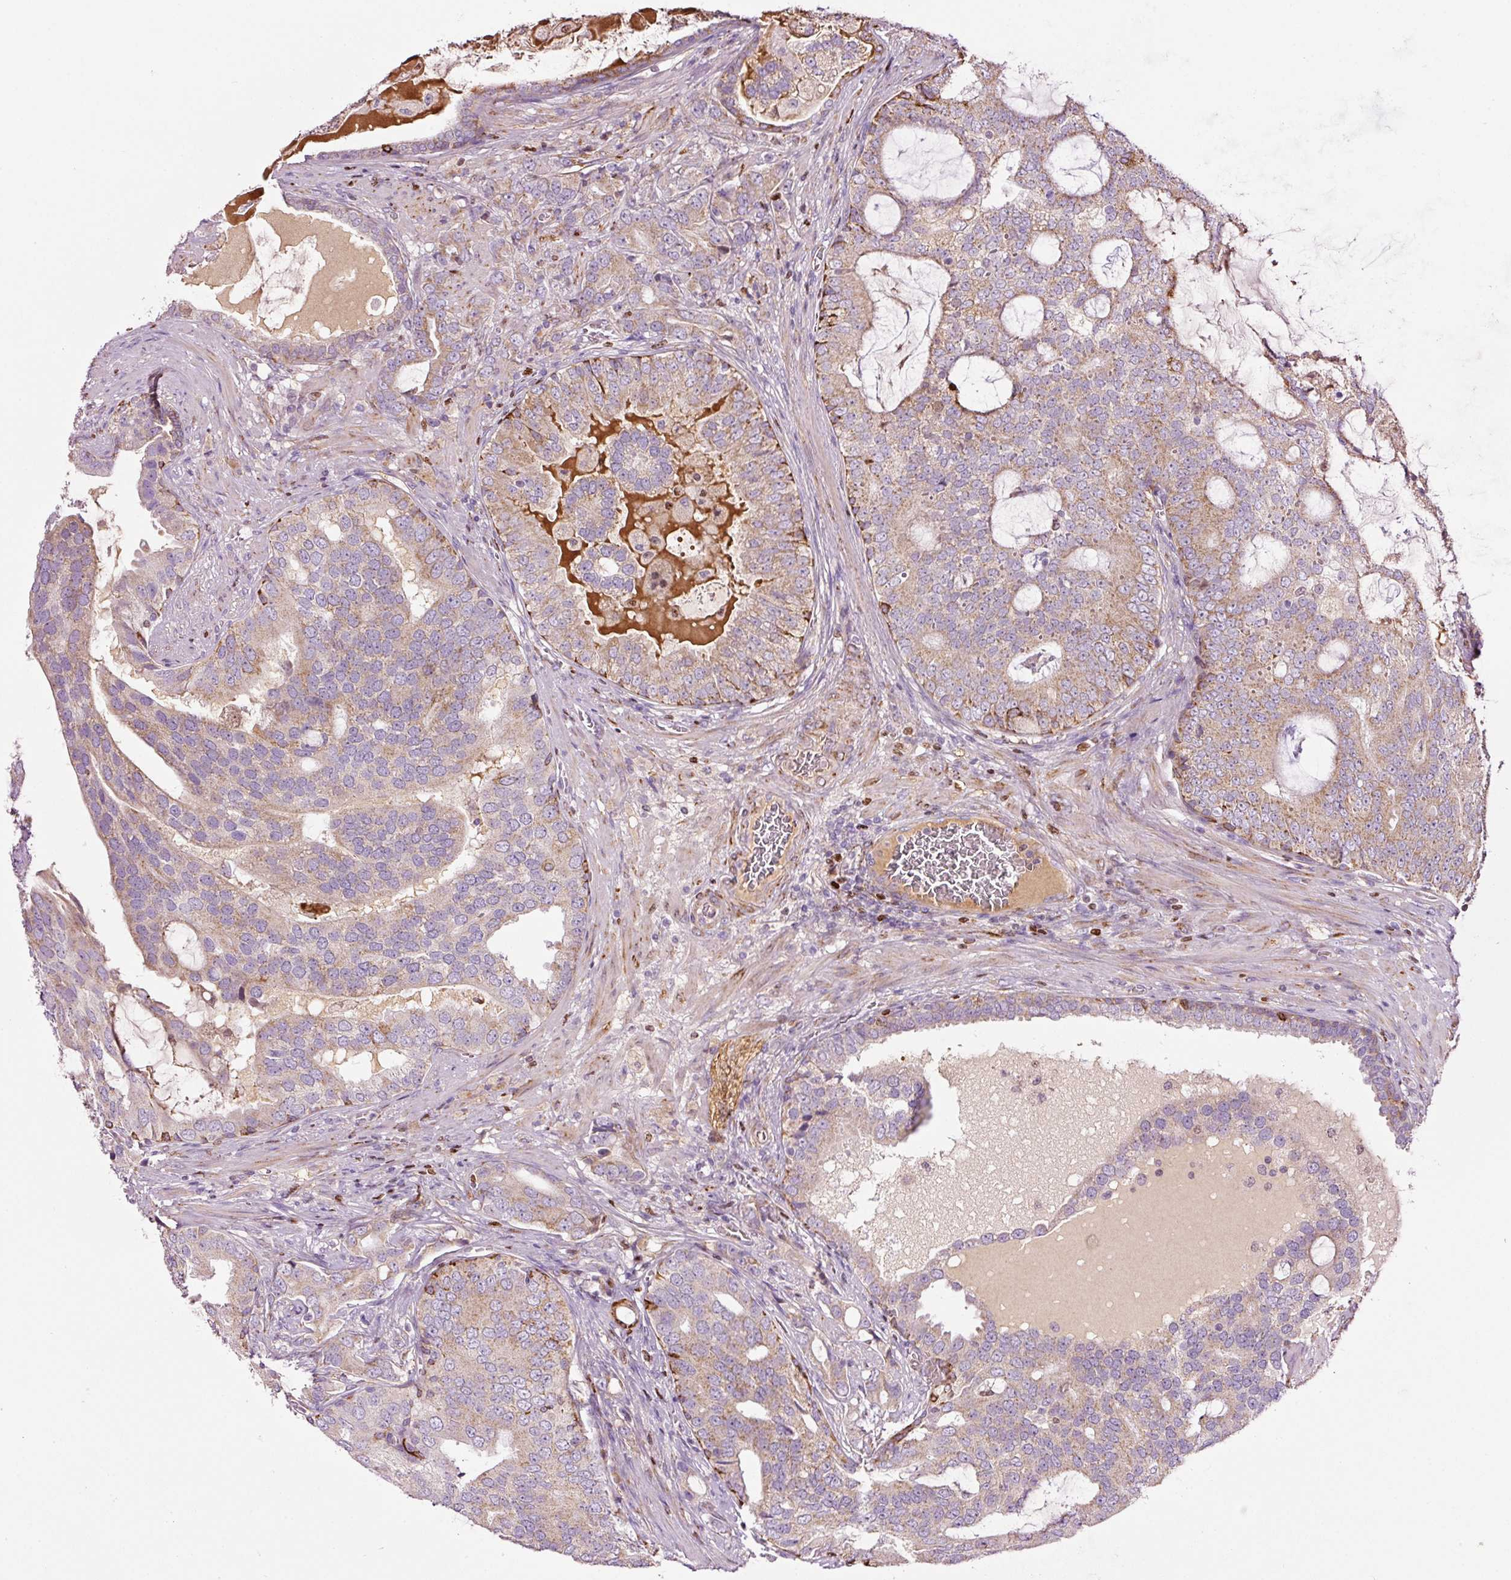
{"staining": {"intensity": "weak", "quantity": "25%-75%", "location": "cytoplasmic/membranous"}, "tissue": "prostate cancer", "cell_type": "Tumor cells", "image_type": "cancer", "snomed": [{"axis": "morphology", "description": "Adenocarcinoma, High grade"}, {"axis": "topography", "description": "Prostate"}], "caption": "Weak cytoplasmic/membranous expression for a protein is seen in approximately 25%-75% of tumor cells of prostate cancer (adenocarcinoma (high-grade)) using IHC.", "gene": "TMEM8B", "patient": {"sex": "male", "age": 55}}